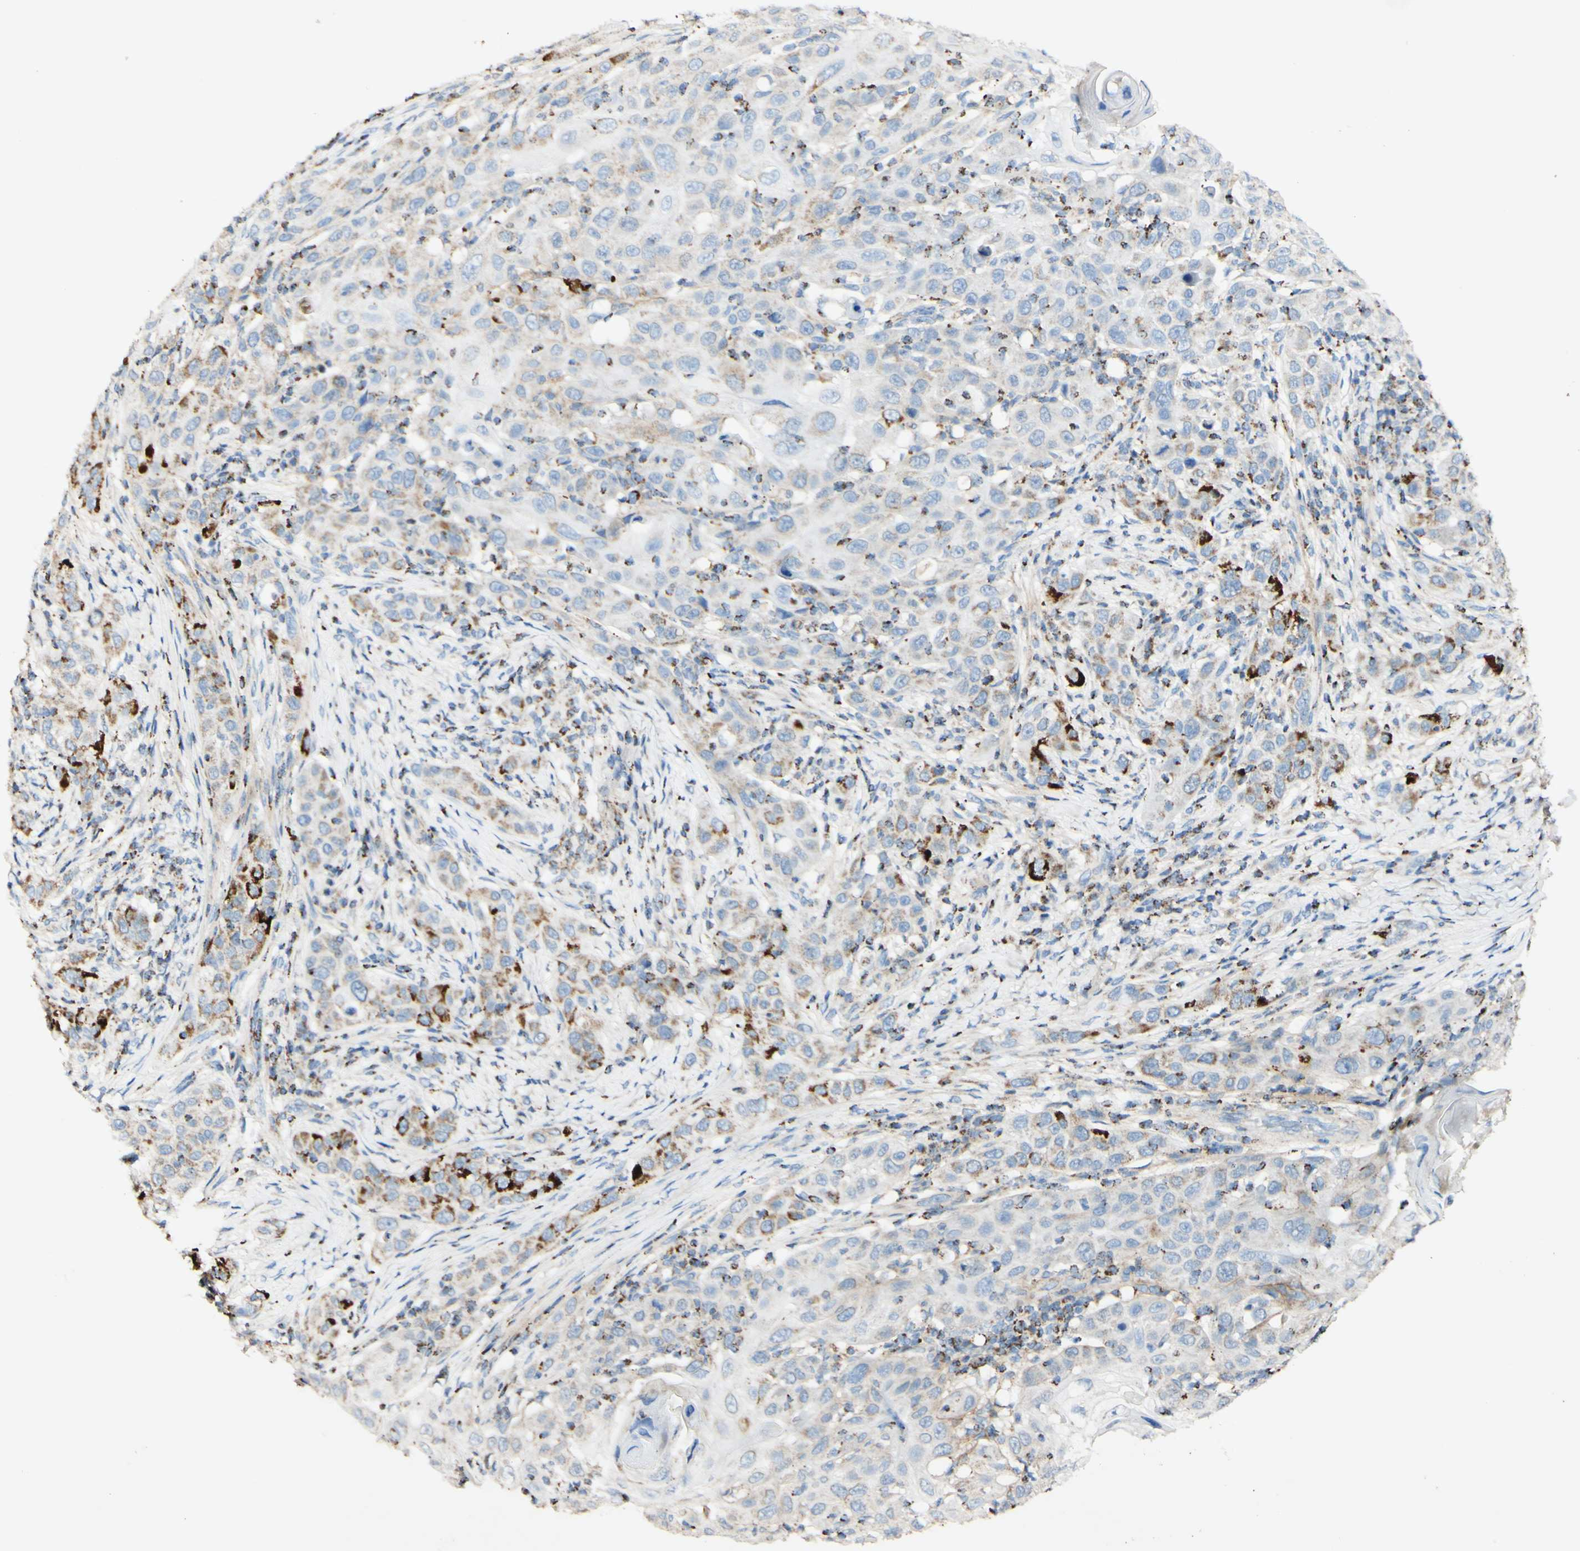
{"staining": {"intensity": "strong", "quantity": "<25%", "location": "cytoplasmic/membranous"}, "tissue": "skin cancer", "cell_type": "Tumor cells", "image_type": "cancer", "snomed": [{"axis": "morphology", "description": "Squamous cell carcinoma, NOS"}, {"axis": "topography", "description": "Skin"}], "caption": "IHC image of squamous cell carcinoma (skin) stained for a protein (brown), which exhibits medium levels of strong cytoplasmic/membranous staining in about <25% of tumor cells.", "gene": "OXCT1", "patient": {"sex": "female", "age": 88}}